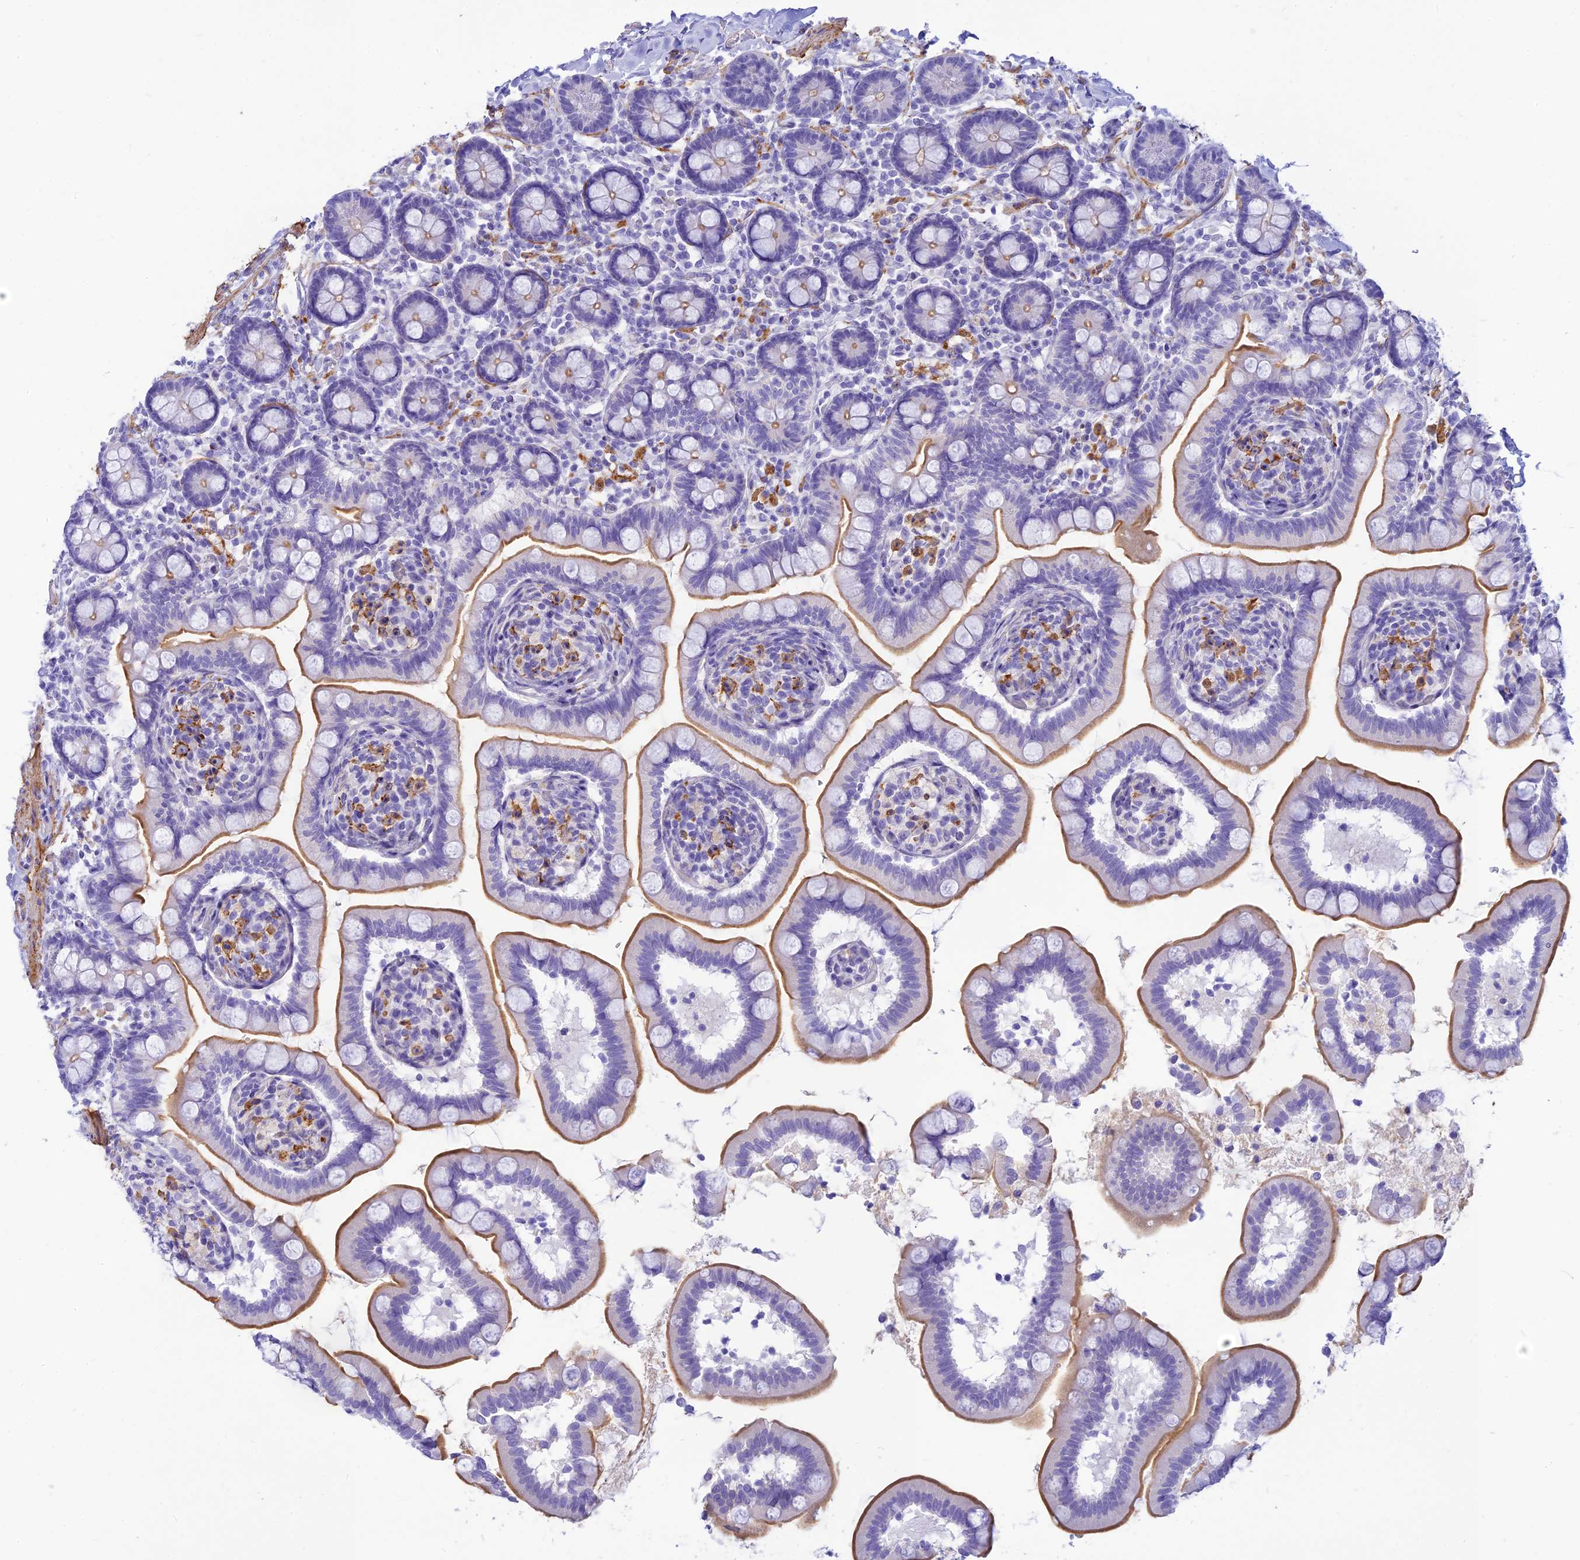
{"staining": {"intensity": "moderate", "quantity": "25%-75%", "location": "cytoplasmic/membranous"}, "tissue": "small intestine", "cell_type": "Glandular cells", "image_type": "normal", "snomed": [{"axis": "morphology", "description": "Normal tissue, NOS"}, {"axis": "topography", "description": "Small intestine"}], "caption": "This is an image of immunohistochemistry (IHC) staining of benign small intestine, which shows moderate positivity in the cytoplasmic/membranous of glandular cells.", "gene": "FBXW4", "patient": {"sex": "female", "age": 64}}